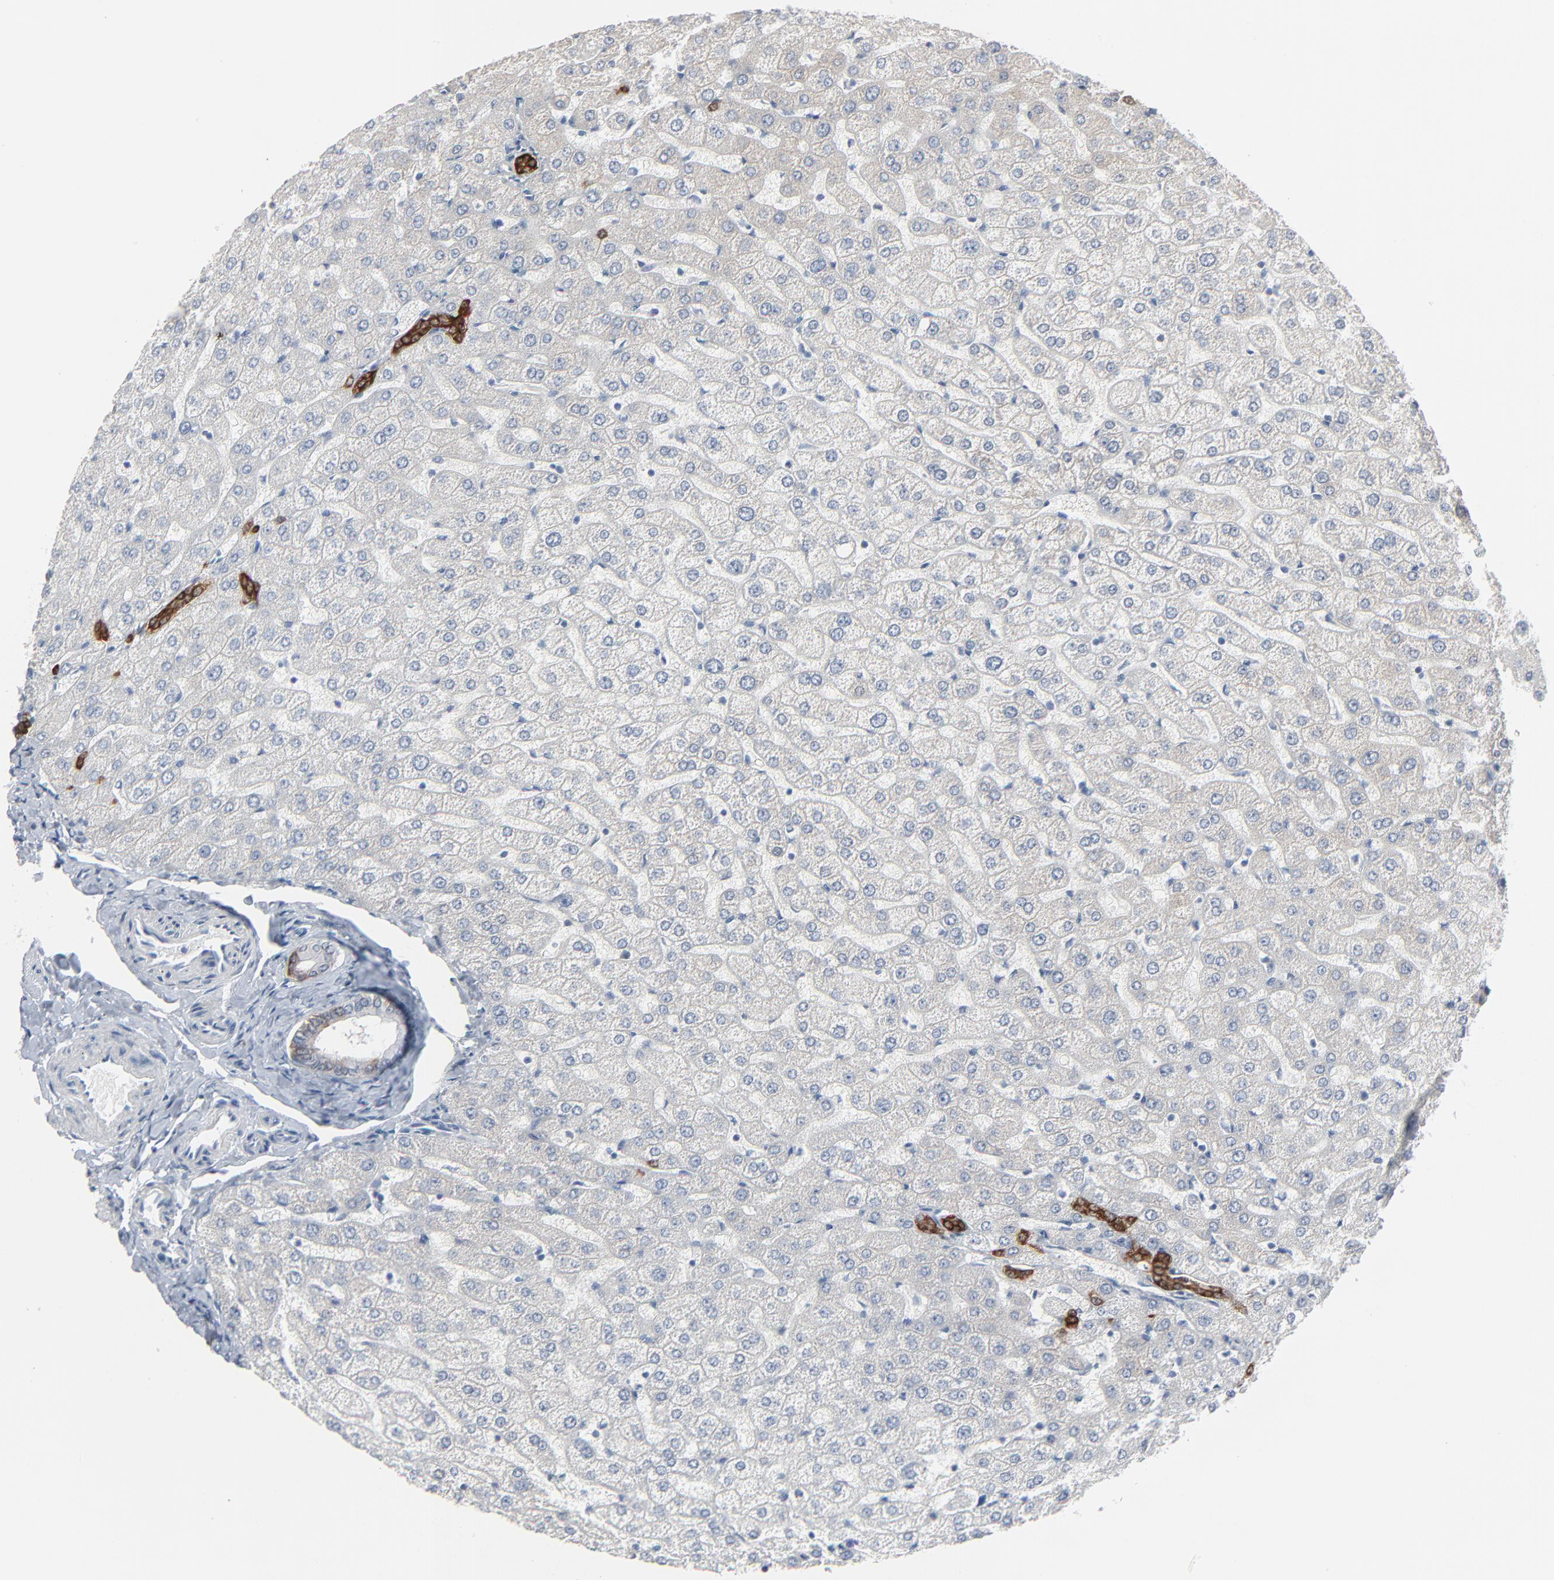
{"staining": {"intensity": "strong", "quantity": "25%-75%", "location": "cytoplasmic/membranous"}, "tissue": "liver", "cell_type": "Cholangiocytes", "image_type": "normal", "snomed": [{"axis": "morphology", "description": "Normal tissue, NOS"}, {"axis": "morphology", "description": "Fibrosis, NOS"}, {"axis": "topography", "description": "Liver"}], "caption": "Immunohistochemical staining of benign liver exhibits 25%-75% levels of strong cytoplasmic/membranous protein positivity in approximately 25%-75% of cholangiocytes. The protein of interest is shown in brown color, while the nuclei are stained blue.", "gene": "PHGDH", "patient": {"sex": "female", "age": 29}}